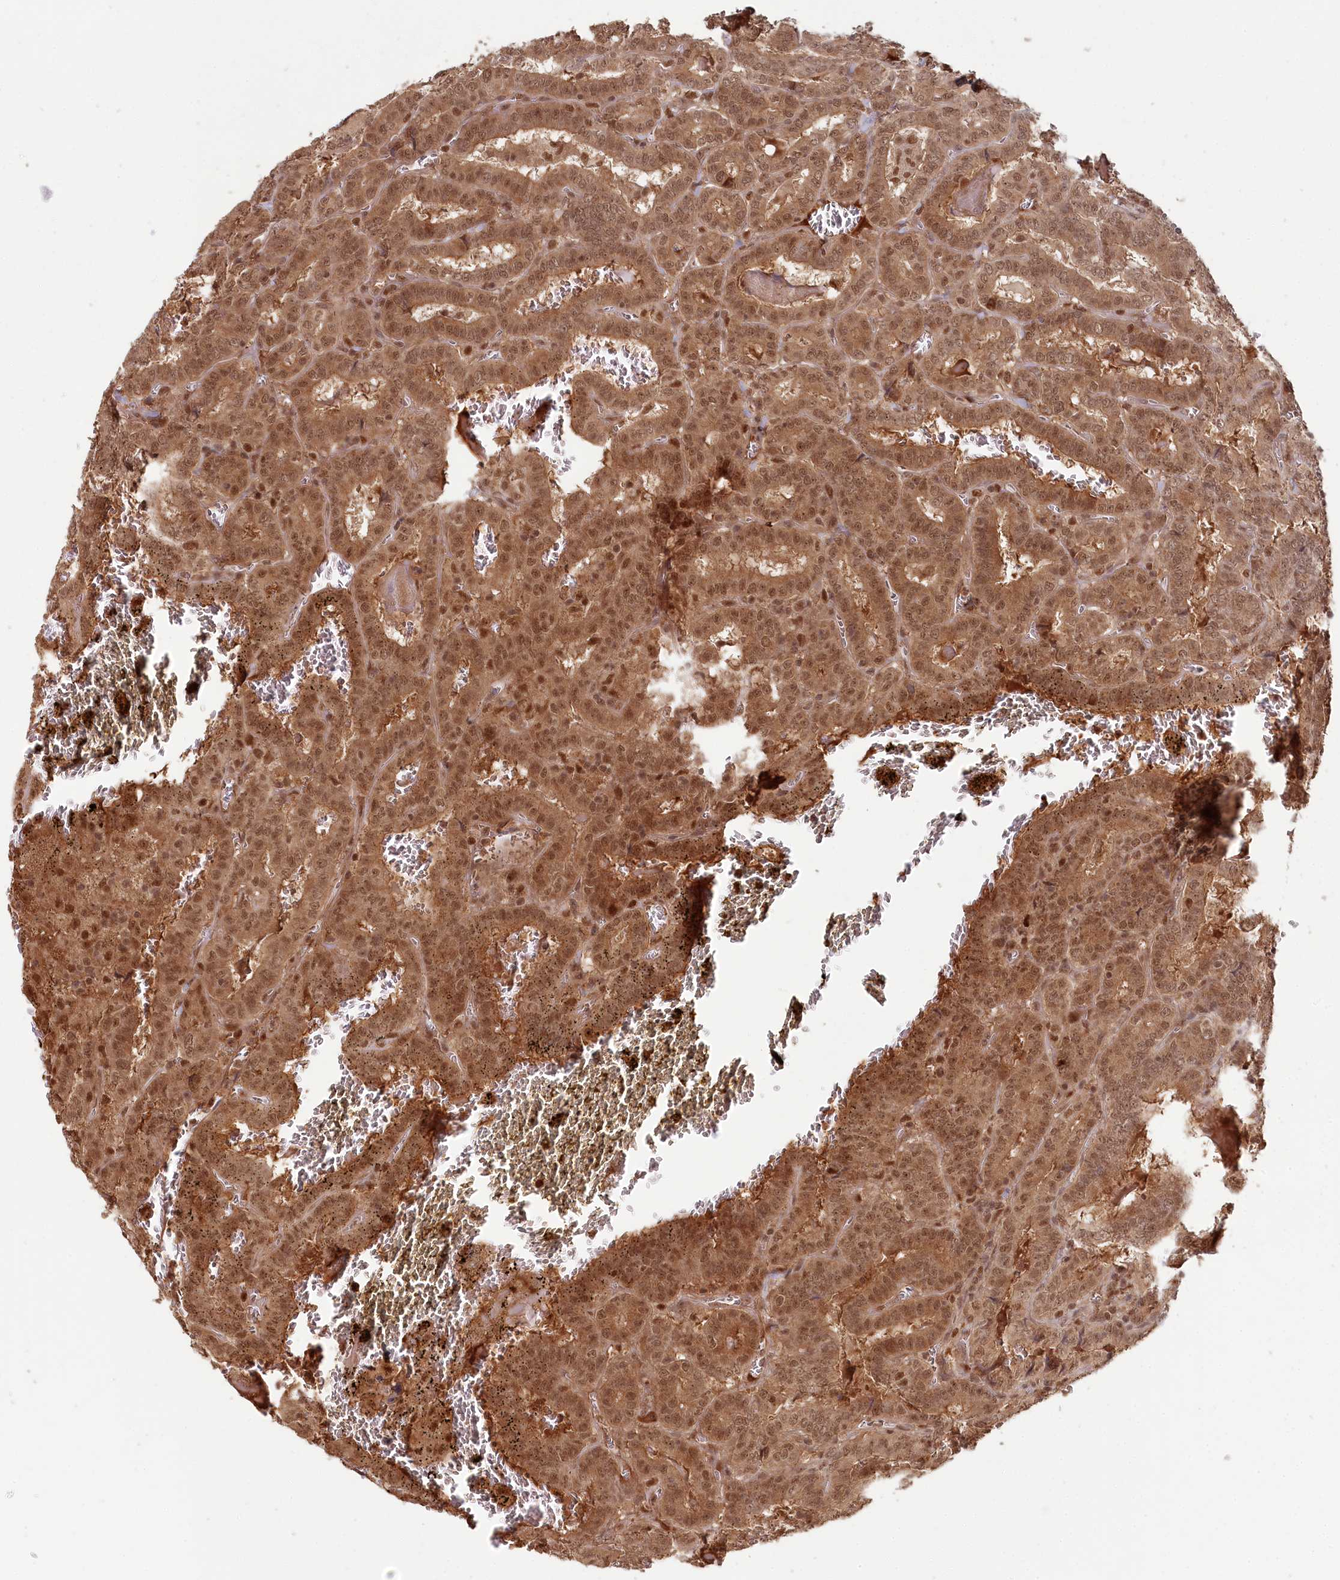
{"staining": {"intensity": "moderate", "quantity": ">75%", "location": "cytoplasmic/membranous,nuclear"}, "tissue": "thyroid cancer", "cell_type": "Tumor cells", "image_type": "cancer", "snomed": [{"axis": "morphology", "description": "Papillary adenocarcinoma, NOS"}, {"axis": "topography", "description": "Thyroid gland"}], "caption": "Protein expression by IHC shows moderate cytoplasmic/membranous and nuclear expression in about >75% of tumor cells in thyroid papillary adenocarcinoma.", "gene": "WAPL", "patient": {"sex": "female", "age": 72}}